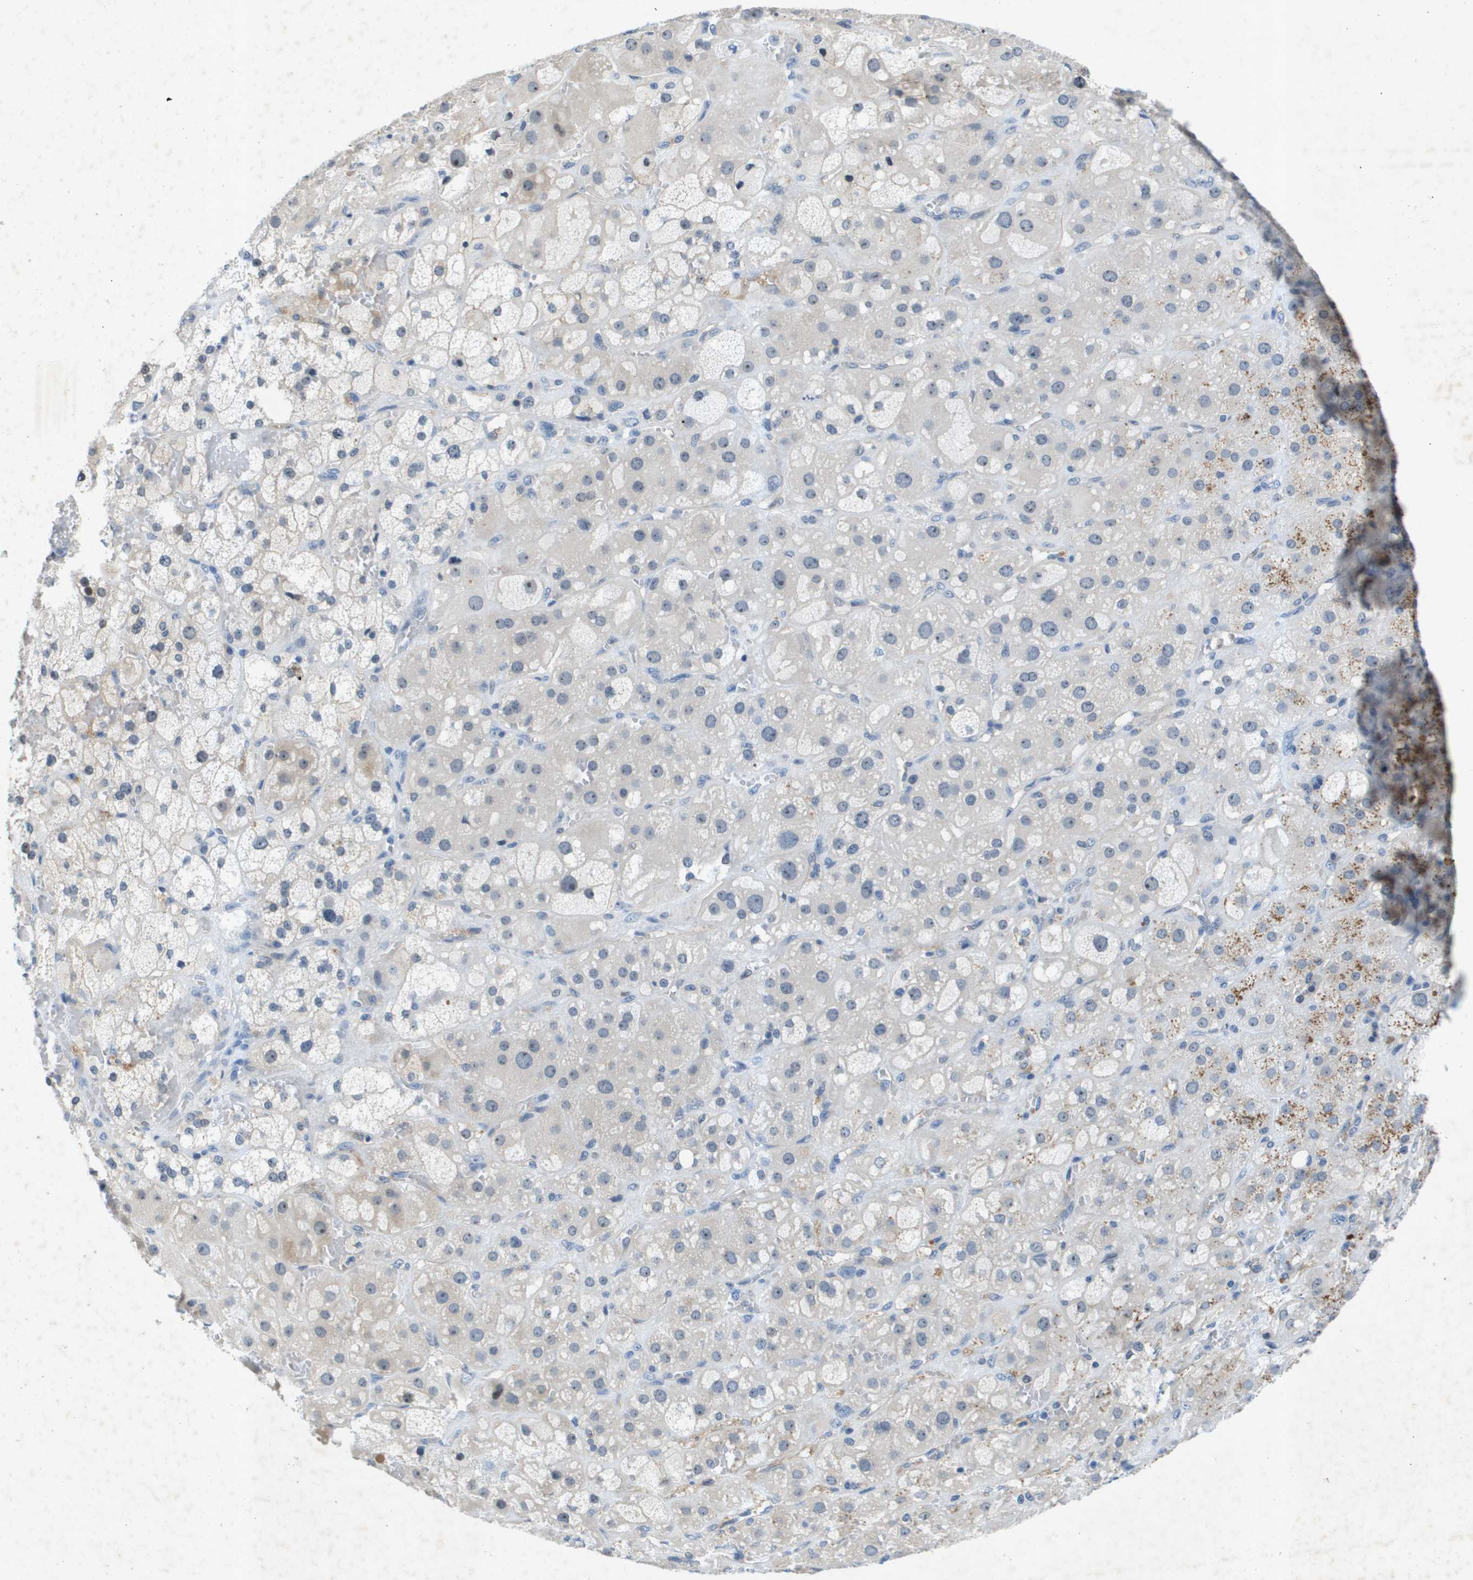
{"staining": {"intensity": "moderate", "quantity": "<25%", "location": "nuclear"}, "tissue": "adrenal gland", "cell_type": "Glandular cells", "image_type": "normal", "snomed": [{"axis": "morphology", "description": "Normal tissue, NOS"}, {"axis": "topography", "description": "Adrenal gland"}], "caption": "Protein analysis of normal adrenal gland reveals moderate nuclear positivity in about <25% of glandular cells.", "gene": "ITGA6", "patient": {"sex": "female", "age": 47}}